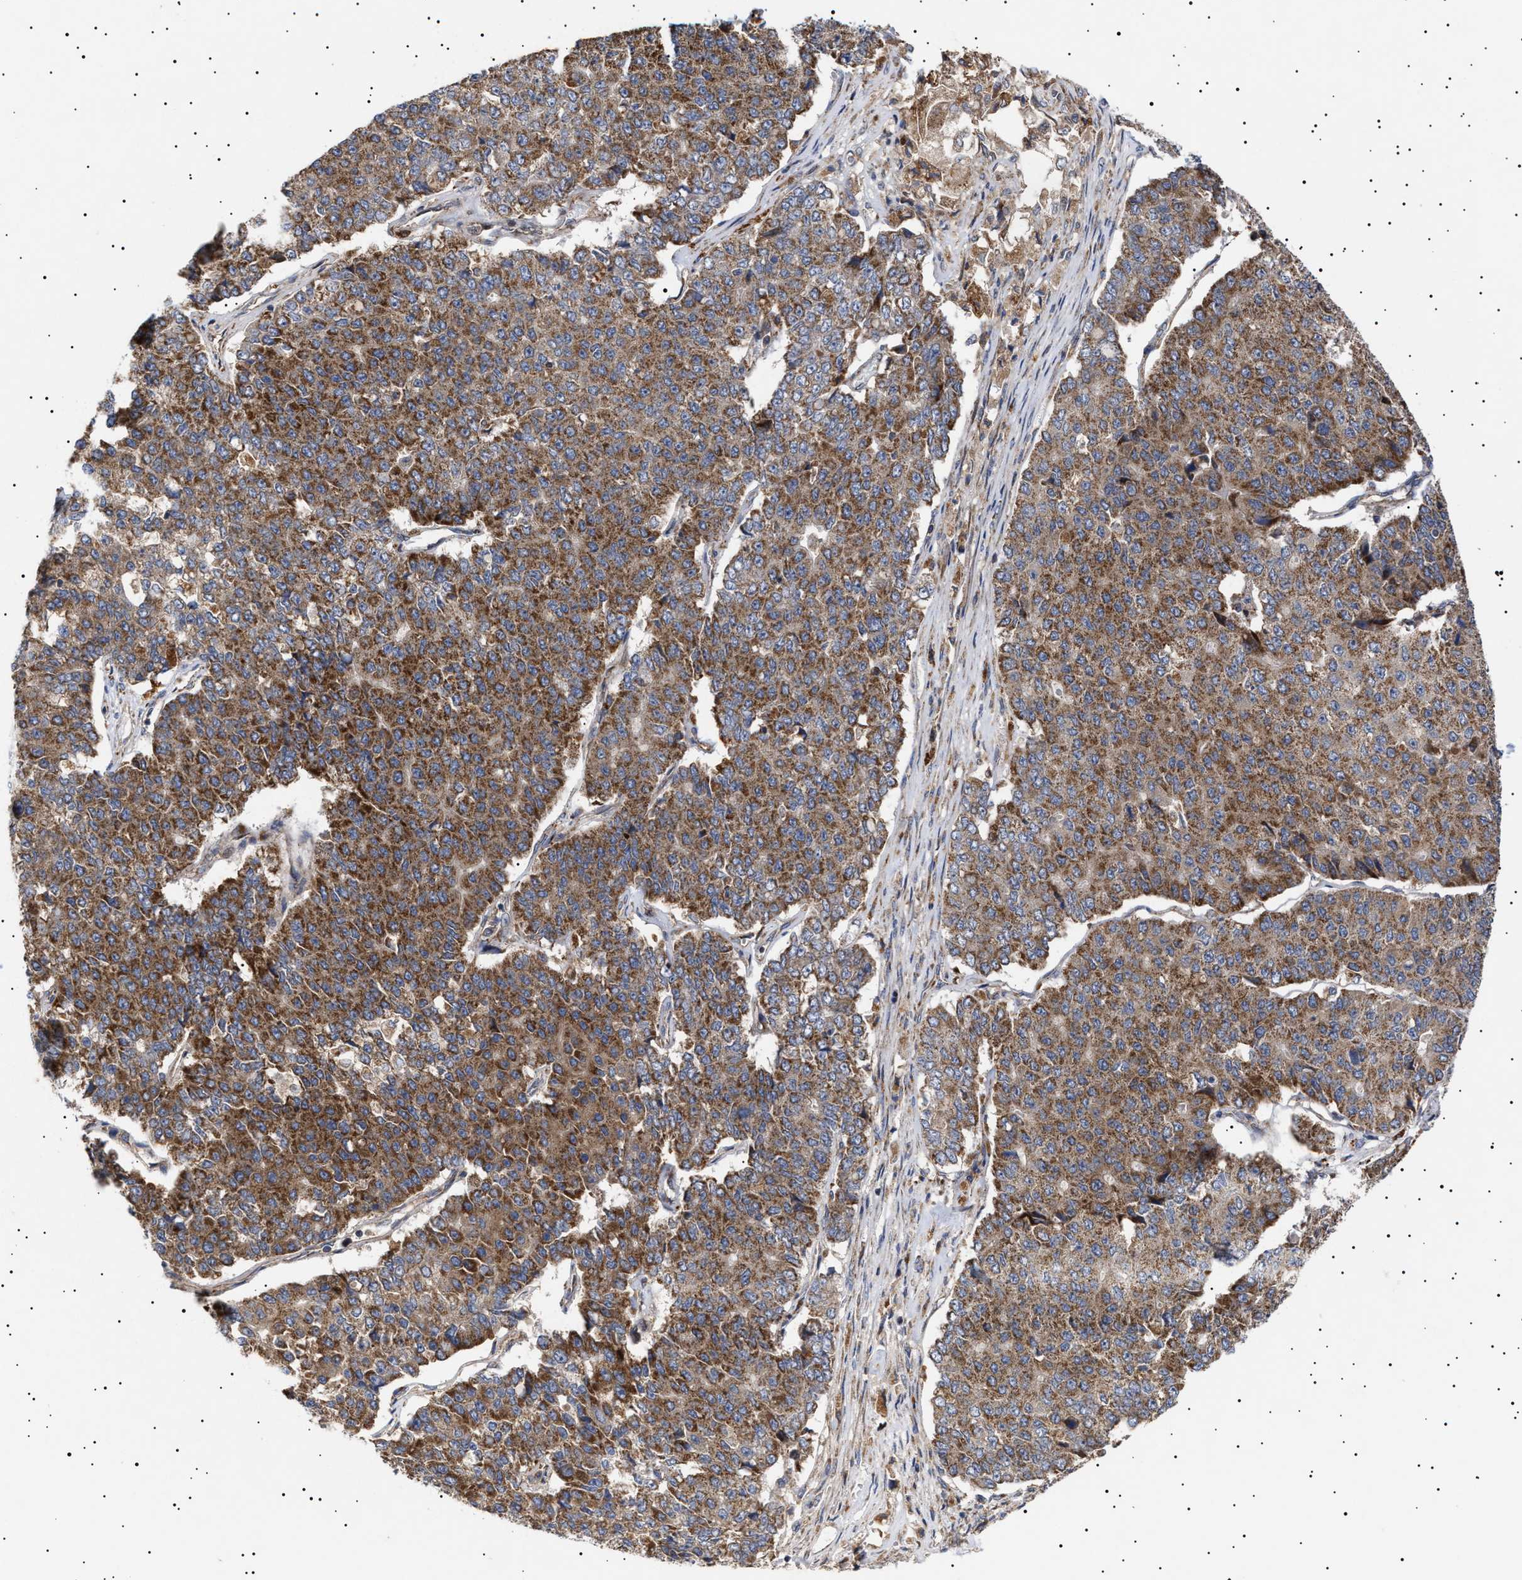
{"staining": {"intensity": "strong", "quantity": ">75%", "location": "cytoplasmic/membranous"}, "tissue": "pancreatic cancer", "cell_type": "Tumor cells", "image_type": "cancer", "snomed": [{"axis": "morphology", "description": "Adenocarcinoma, NOS"}, {"axis": "topography", "description": "Pancreas"}], "caption": "Protein expression analysis of human pancreatic adenocarcinoma reveals strong cytoplasmic/membranous expression in about >75% of tumor cells.", "gene": "MRPL10", "patient": {"sex": "male", "age": 50}}